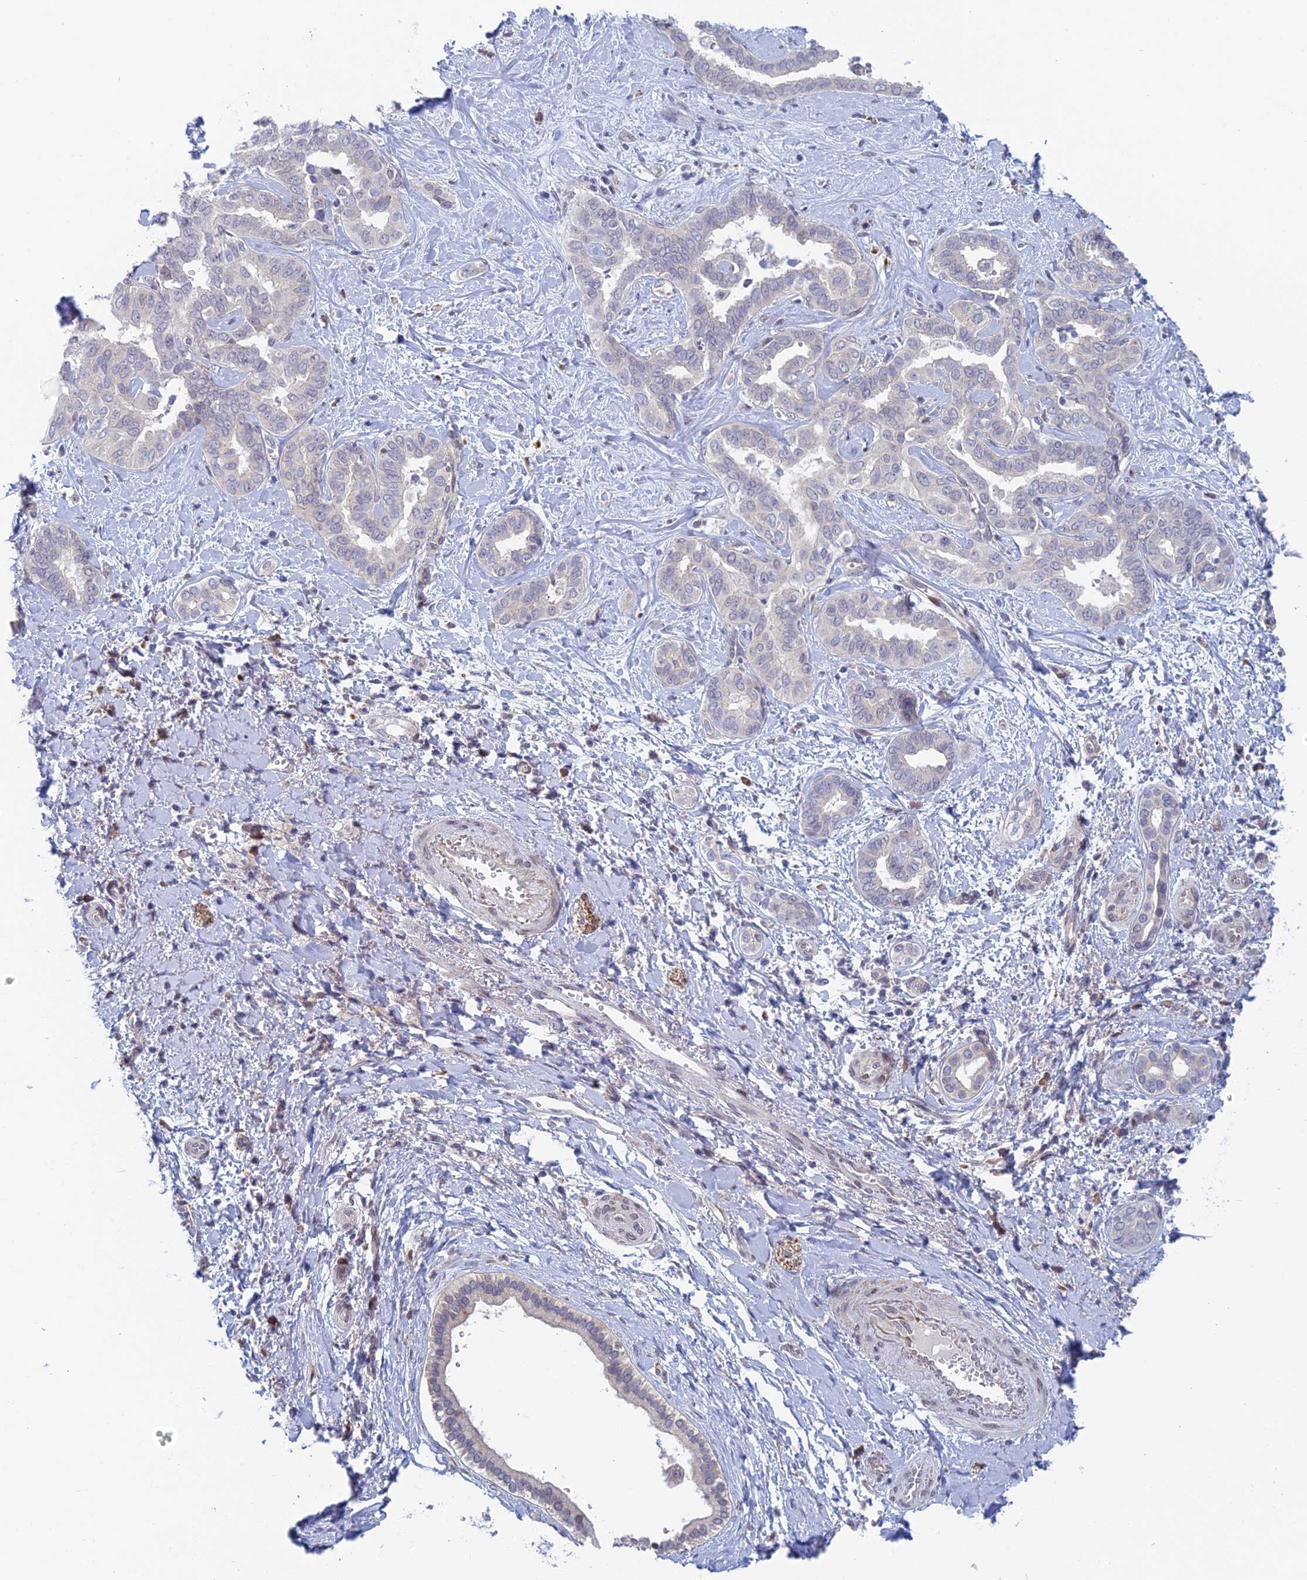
{"staining": {"intensity": "negative", "quantity": "none", "location": "none"}, "tissue": "liver cancer", "cell_type": "Tumor cells", "image_type": "cancer", "snomed": [{"axis": "morphology", "description": "Cholangiocarcinoma"}, {"axis": "topography", "description": "Liver"}], "caption": "Cholangiocarcinoma (liver) stained for a protein using IHC shows no positivity tumor cells.", "gene": "PPP1R26", "patient": {"sex": "female", "age": 77}}